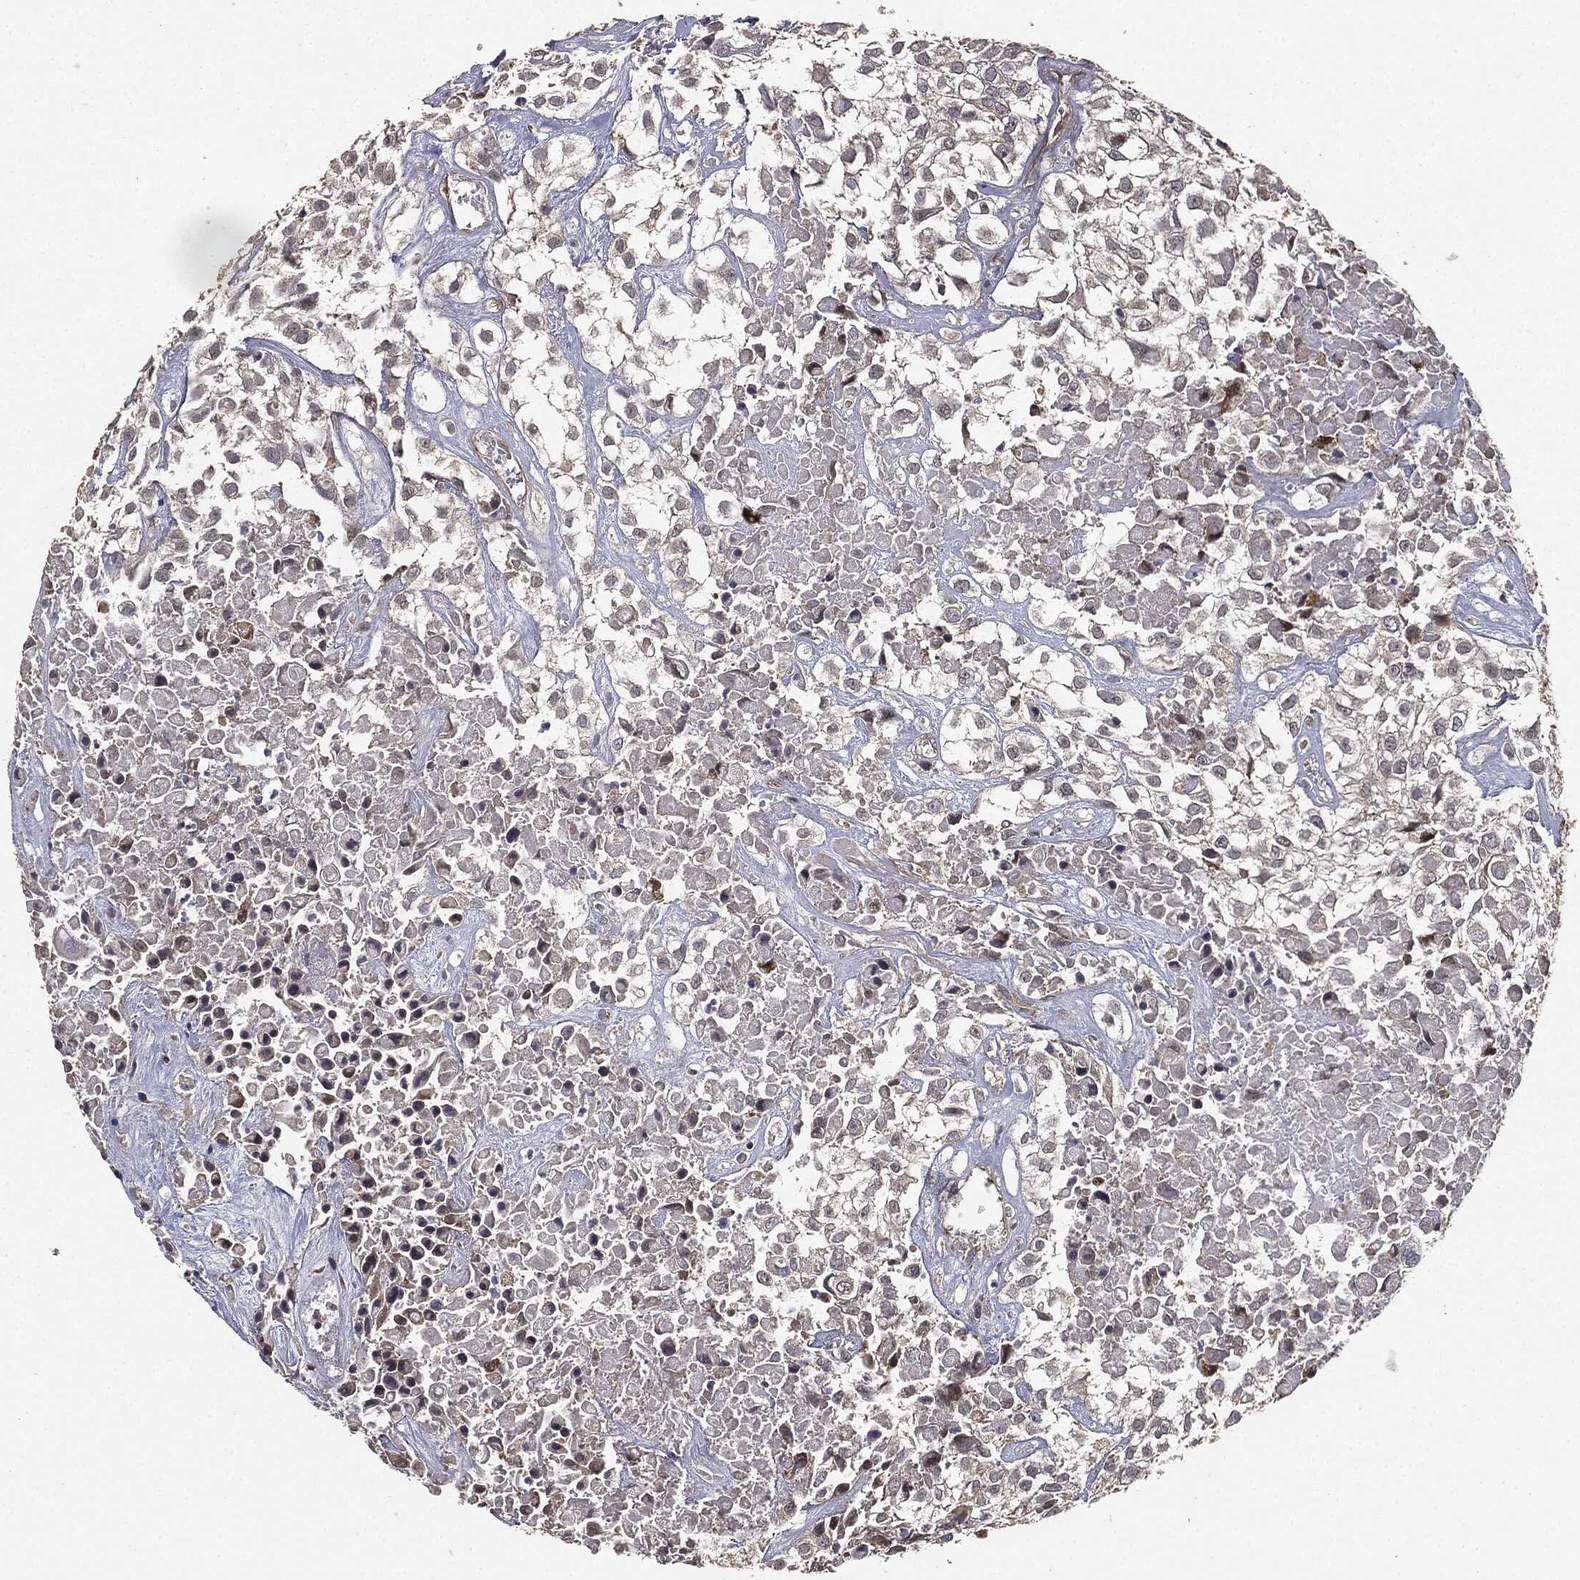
{"staining": {"intensity": "negative", "quantity": "none", "location": "none"}, "tissue": "urothelial cancer", "cell_type": "Tumor cells", "image_type": "cancer", "snomed": [{"axis": "morphology", "description": "Urothelial carcinoma, High grade"}, {"axis": "topography", "description": "Urinary bladder"}], "caption": "Protein analysis of urothelial cancer shows no significant expression in tumor cells.", "gene": "MIER2", "patient": {"sex": "male", "age": 56}}